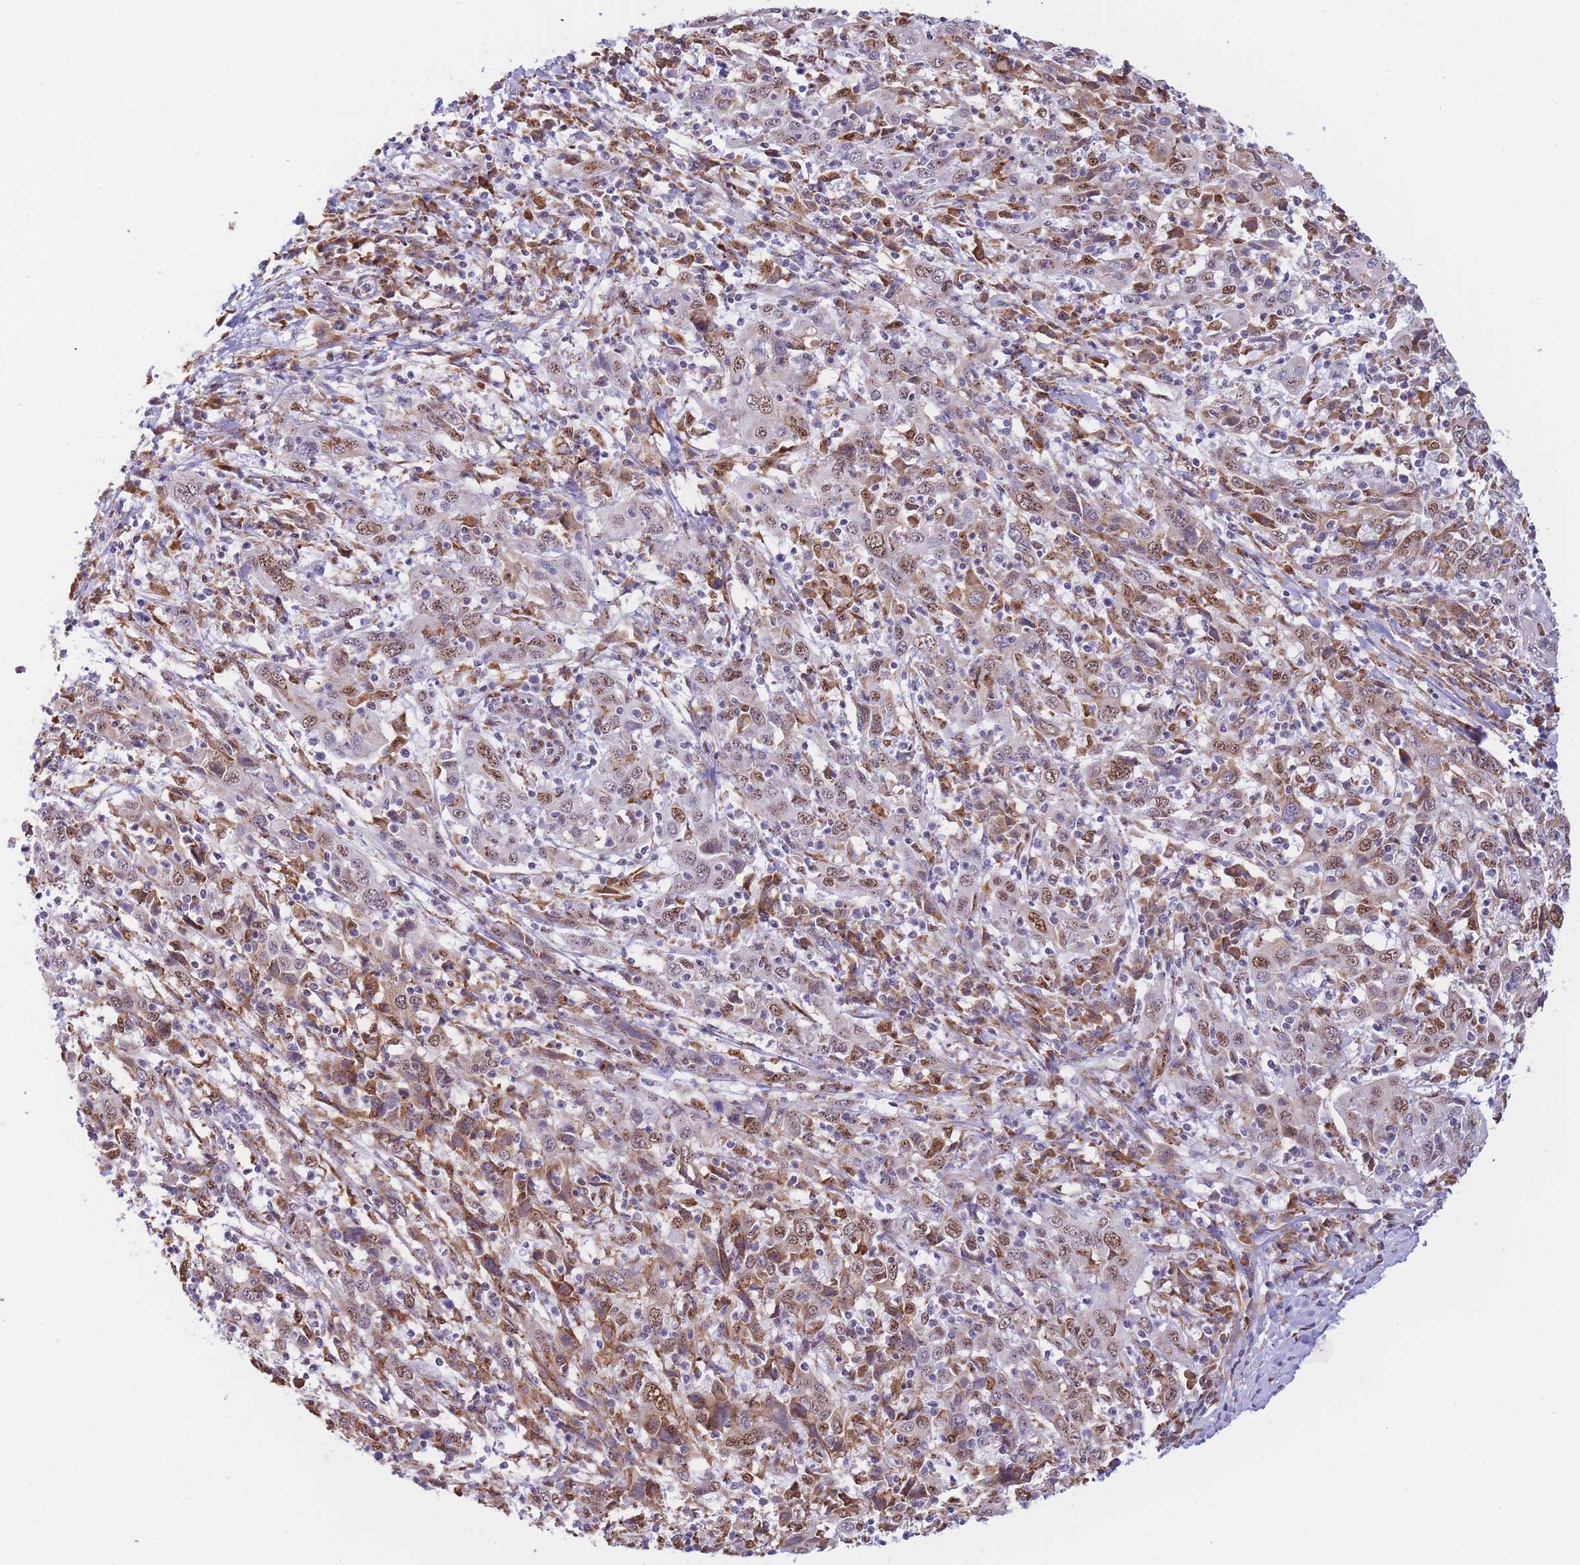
{"staining": {"intensity": "moderate", "quantity": ">75%", "location": "cytoplasmic/membranous,nuclear"}, "tissue": "cervical cancer", "cell_type": "Tumor cells", "image_type": "cancer", "snomed": [{"axis": "morphology", "description": "Squamous cell carcinoma, NOS"}, {"axis": "topography", "description": "Cervix"}], "caption": "Brown immunohistochemical staining in cervical cancer (squamous cell carcinoma) exhibits moderate cytoplasmic/membranous and nuclear positivity in about >75% of tumor cells. (DAB (3,3'-diaminobenzidine) IHC with brightfield microscopy, high magnification).", "gene": "FAM153A", "patient": {"sex": "female", "age": 46}}